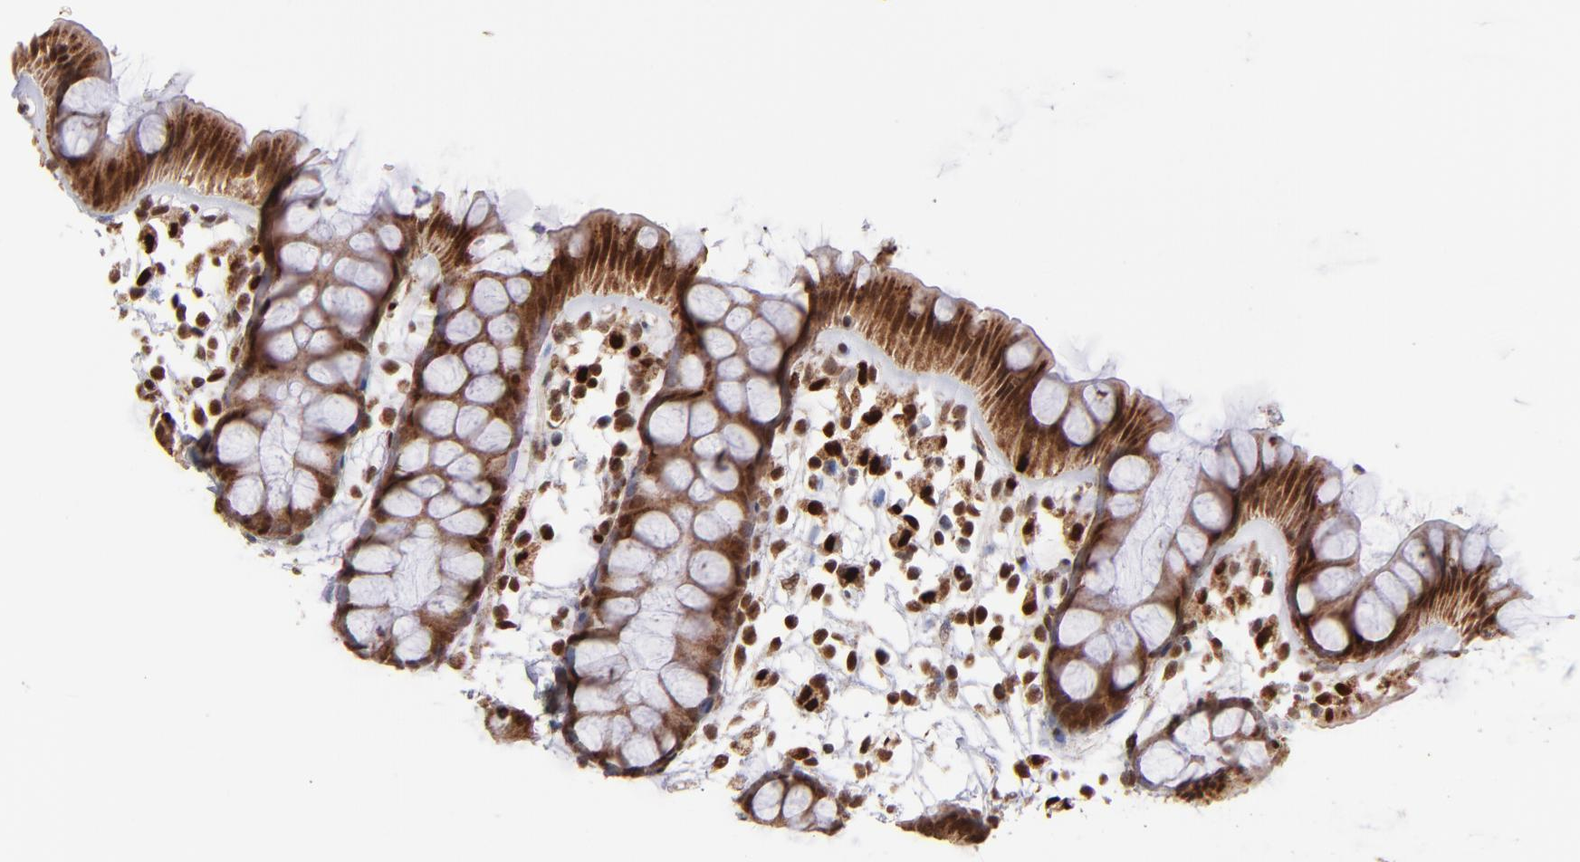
{"staining": {"intensity": "strong", "quantity": ">75%", "location": "cytoplasmic/membranous,nuclear"}, "tissue": "rectum", "cell_type": "Glandular cells", "image_type": "normal", "snomed": [{"axis": "morphology", "description": "Normal tissue, NOS"}, {"axis": "topography", "description": "Rectum"}], "caption": "Glandular cells demonstrate high levels of strong cytoplasmic/membranous,nuclear positivity in about >75% of cells in benign rectum.", "gene": "TOP1MT", "patient": {"sex": "female", "age": 66}}